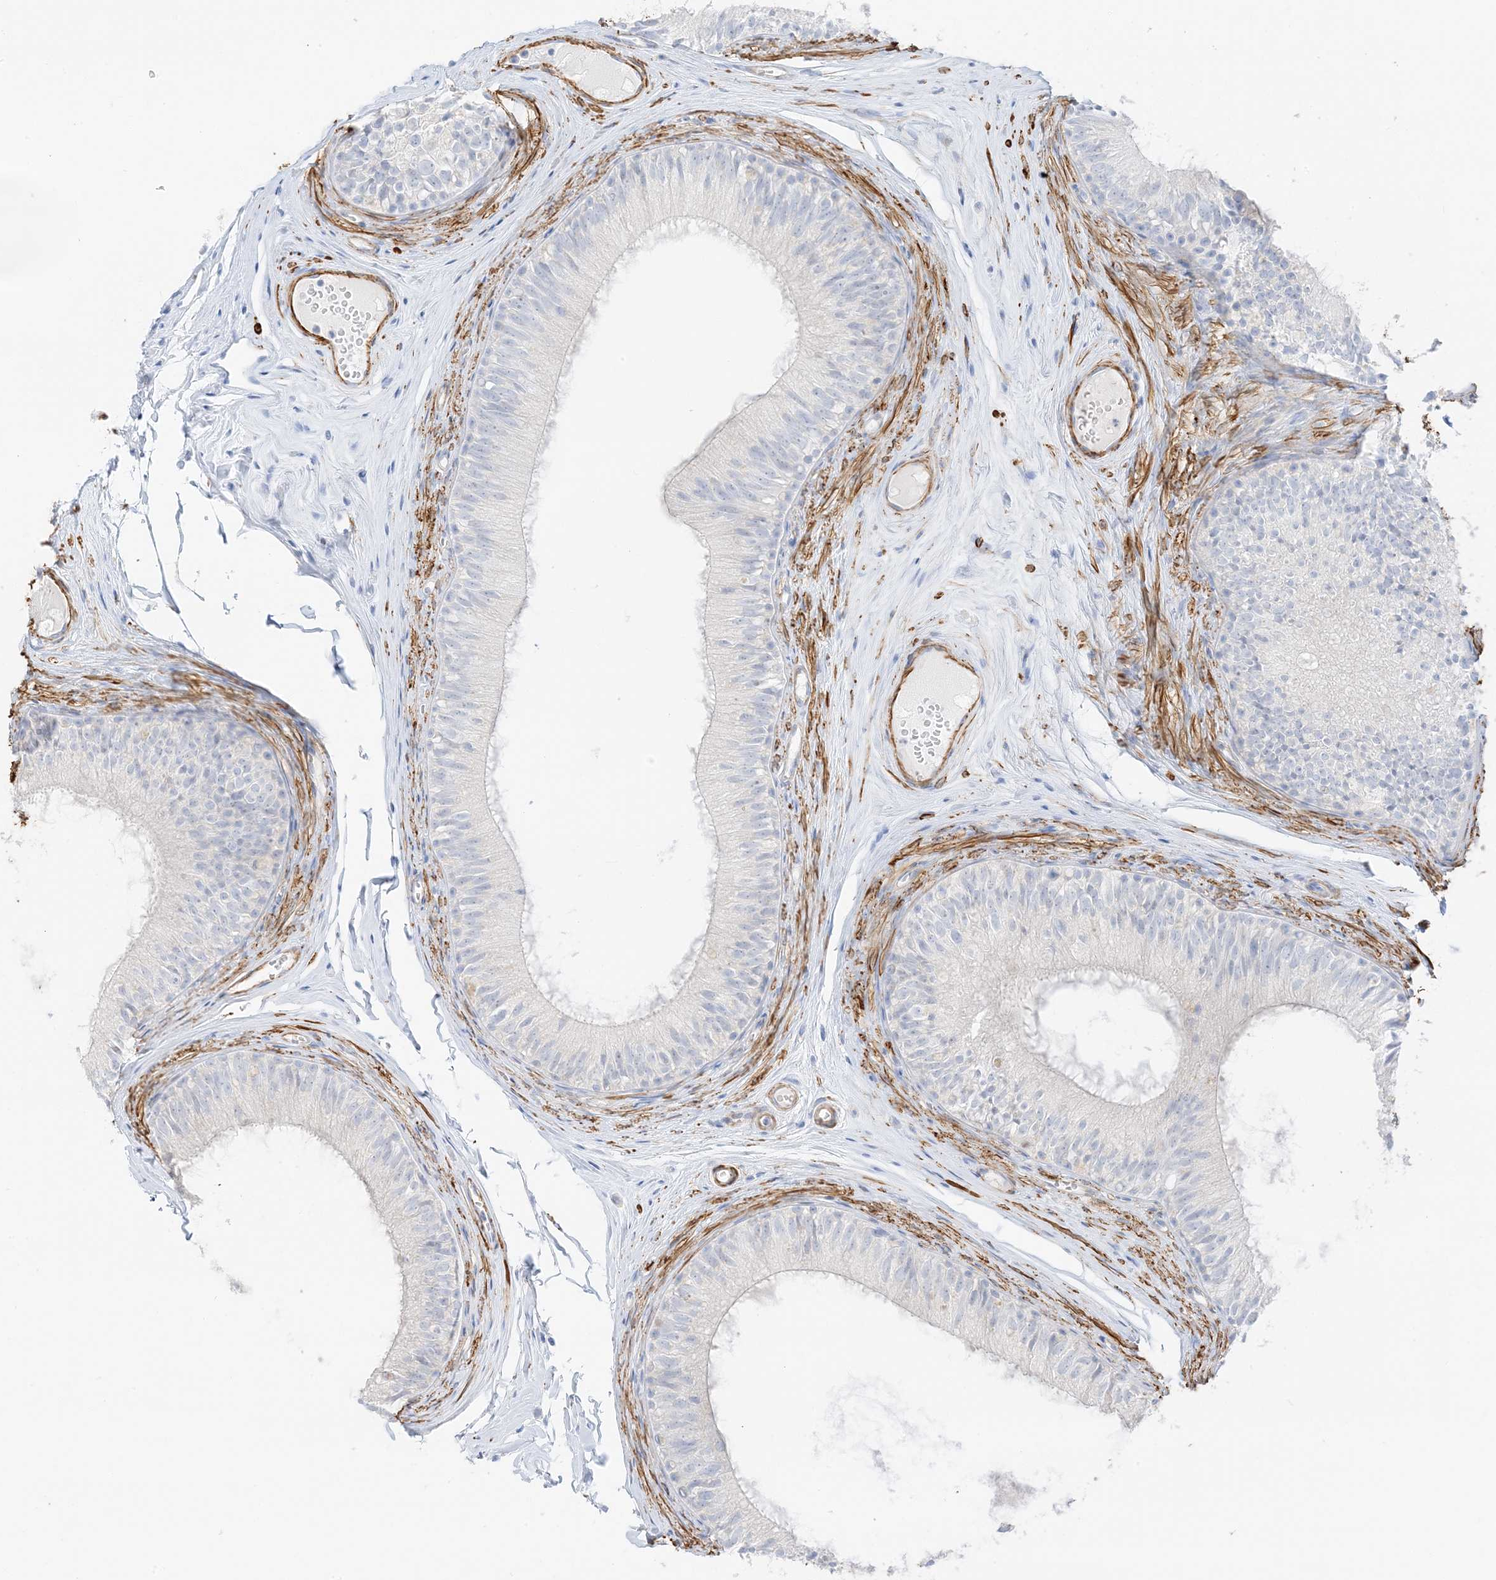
{"staining": {"intensity": "negative", "quantity": "none", "location": "none"}, "tissue": "epididymis", "cell_type": "Glandular cells", "image_type": "normal", "snomed": [{"axis": "morphology", "description": "Normal tissue, NOS"}, {"axis": "morphology", "description": "Seminoma in situ"}, {"axis": "topography", "description": "Testis"}, {"axis": "topography", "description": "Epididymis"}], "caption": "High power microscopy image of an IHC micrograph of normal epididymis, revealing no significant staining in glandular cells.", "gene": "SLC22A13", "patient": {"sex": "male", "age": 28}}